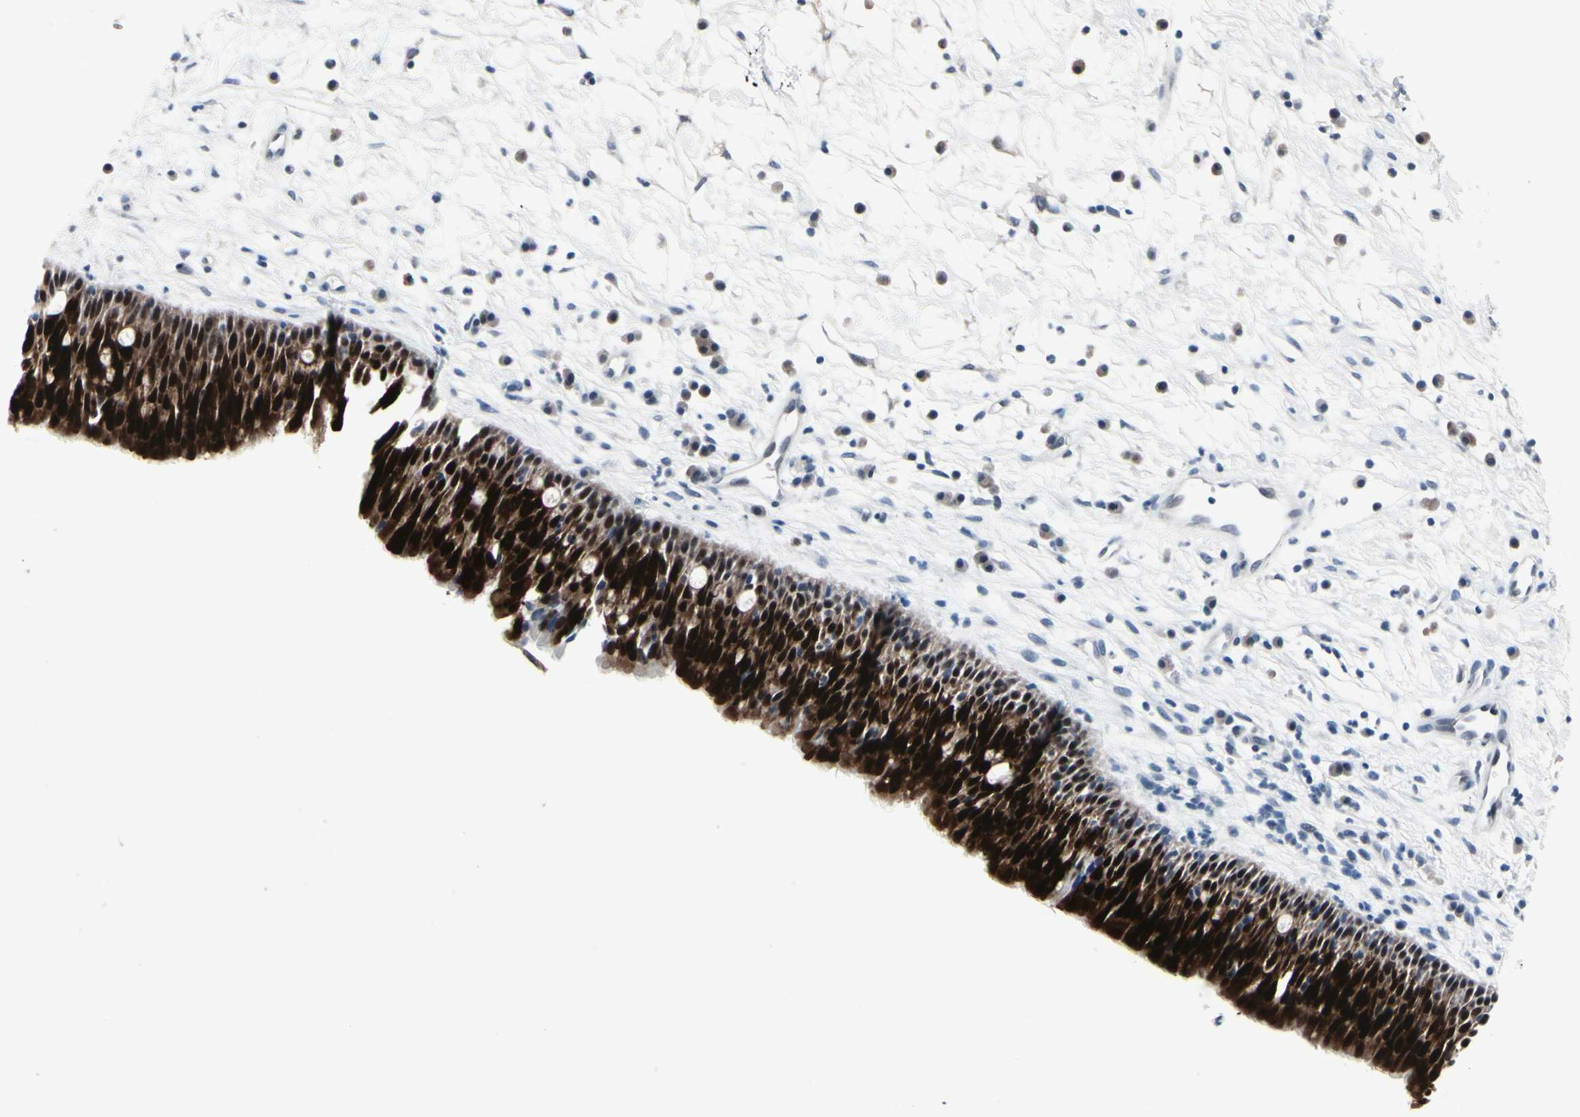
{"staining": {"intensity": "strong", "quantity": ">75%", "location": "cytoplasmic/membranous,nuclear"}, "tissue": "nasopharynx", "cell_type": "Respiratory epithelial cells", "image_type": "normal", "snomed": [{"axis": "morphology", "description": "Normal tissue, NOS"}, {"axis": "topography", "description": "Nasopharynx"}], "caption": "Nasopharynx was stained to show a protein in brown. There is high levels of strong cytoplasmic/membranous,nuclear positivity in about >75% of respiratory epithelial cells.", "gene": "TXN", "patient": {"sex": "male", "age": 13}}